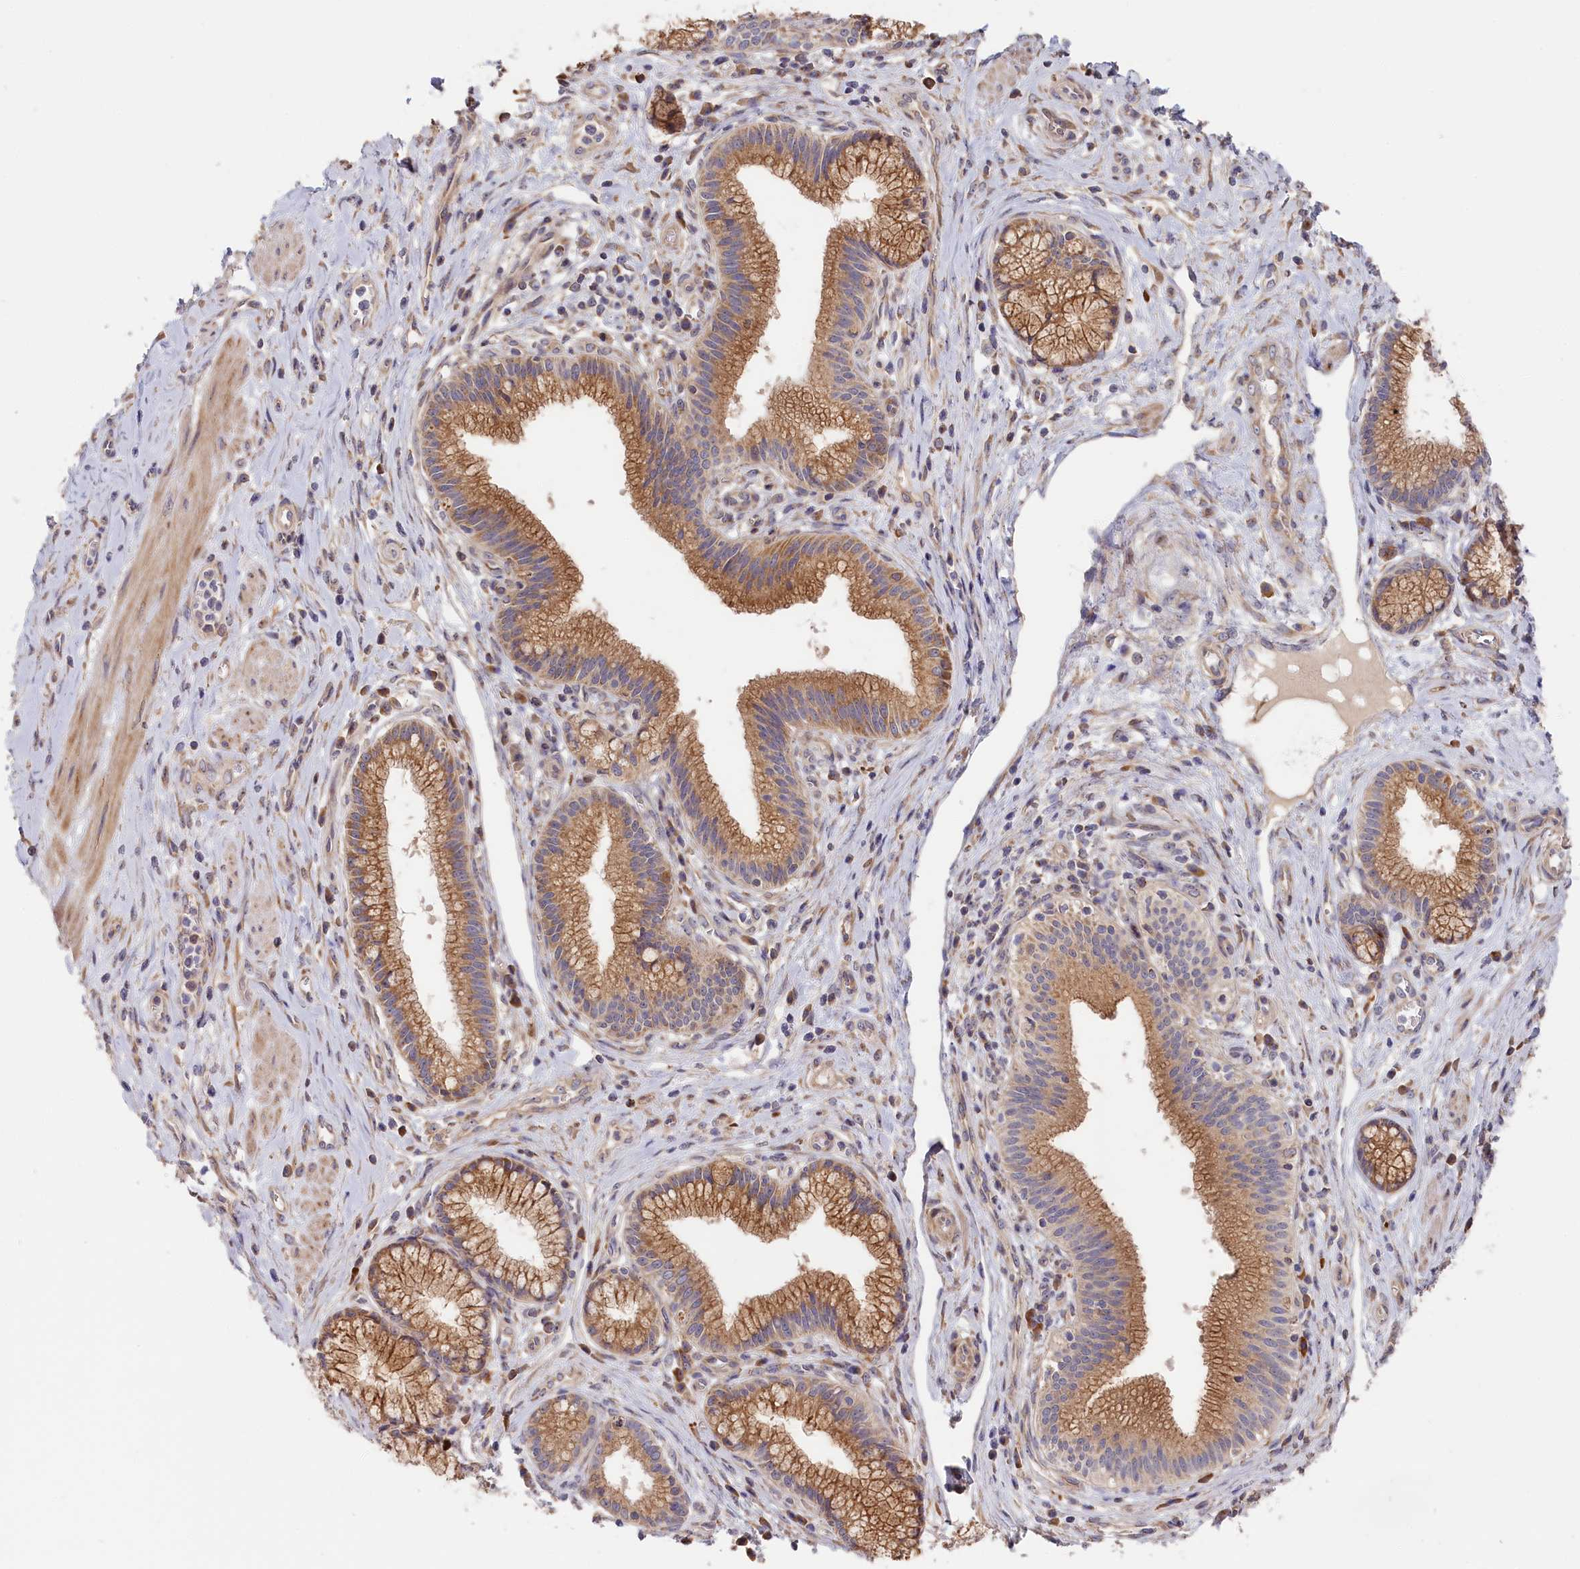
{"staining": {"intensity": "moderate", "quantity": ">75%", "location": "cytoplasmic/membranous"}, "tissue": "pancreatic cancer", "cell_type": "Tumor cells", "image_type": "cancer", "snomed": [{"axis": "morphology", "description": "Adenocarcinoma, NOS"}, {"axis": "topography", "description": "Pancreas"}], "caption": "Moderate cytoplasmic/membranous positivity for a protein is identified in approximately >75% of tumor cells of adenocarcinoma (pancreatic) using immunohistochemistry (IHC).", "gene": "CEP44", "patient": {"sex": "male", "age": 72}}